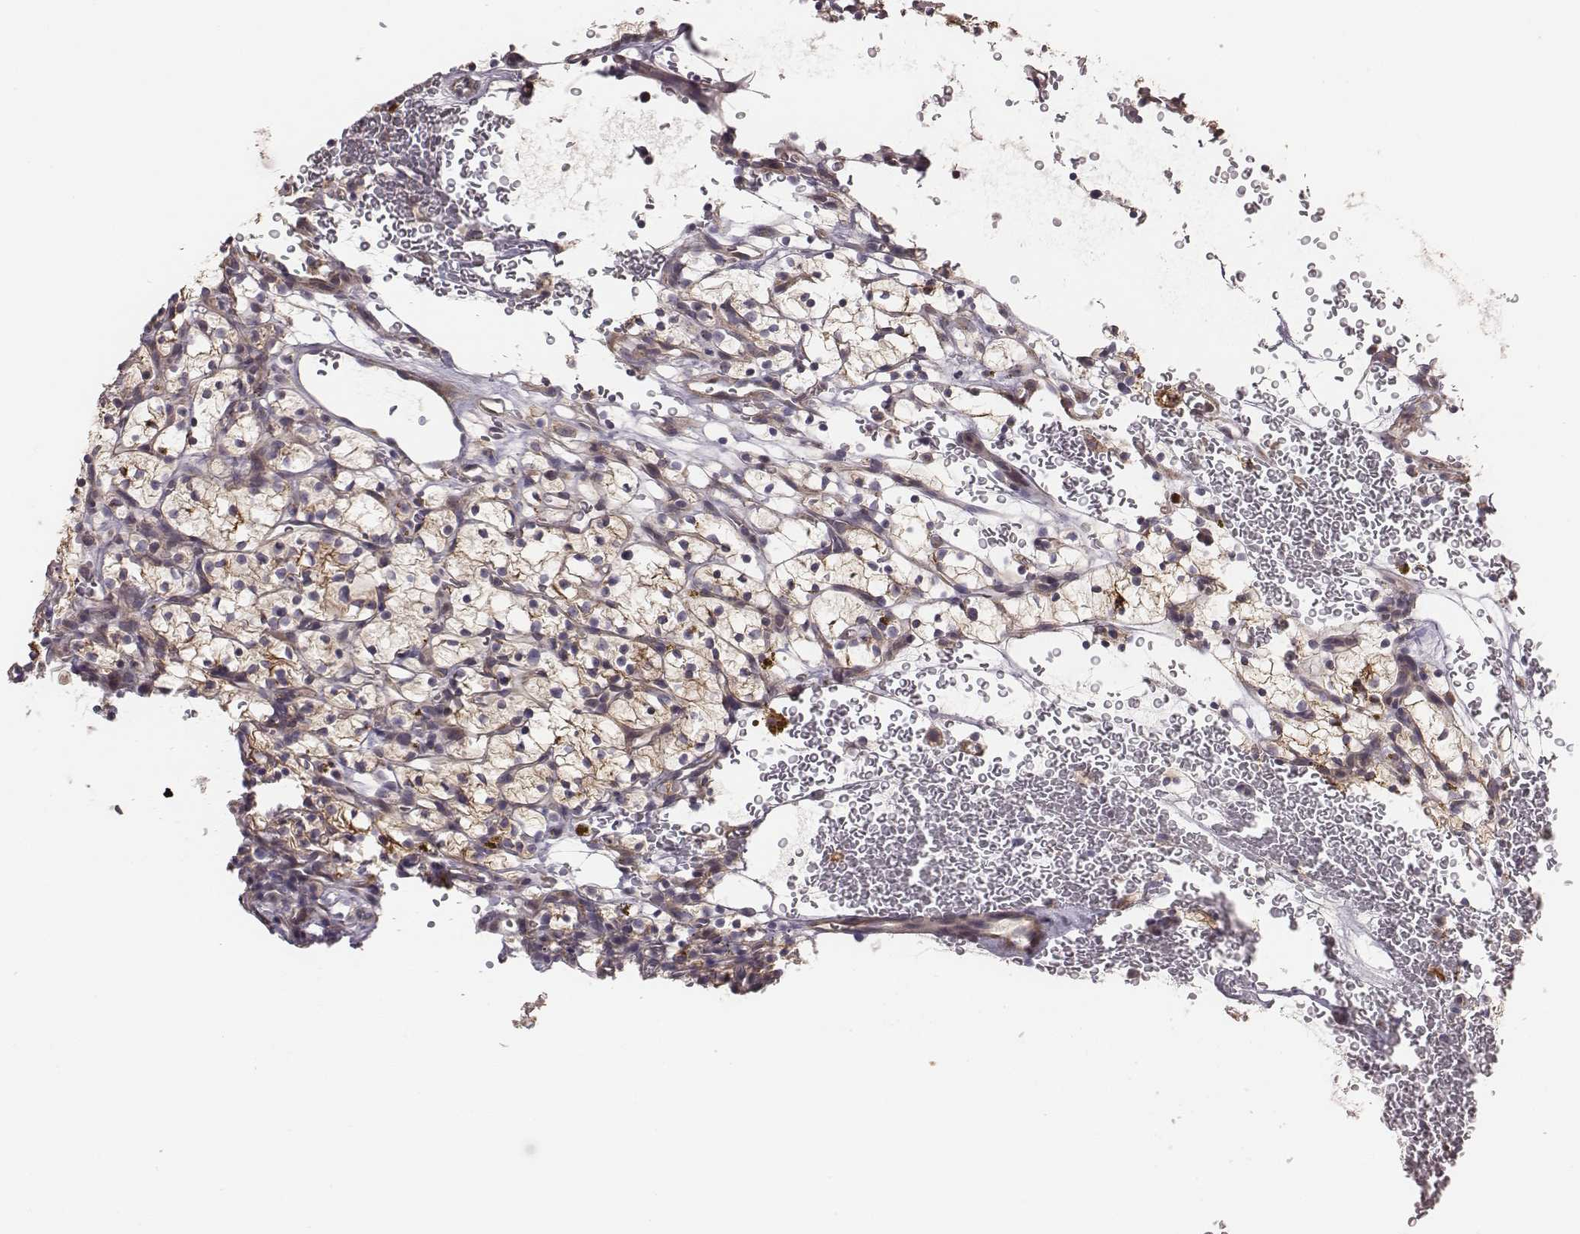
{"staining": {"intensity": "weak", "quantity": ">75%", "location": "cytoplasmic/membranous"}, "tissue": "renal cancer", "cell_type": "Tumor cells", "image_type": "cancer", "snomed": [{"axis": "morphology", "description": "Adenocarcinoma, NOS"}, {"axis": "topography", "description": "Kidney"}], "caption": "Weak cytoplasmic/membranous staining for a protein is appreciated in about >75% of tumor cells of renal cancer (adenocarcinoma) using IHC.", "gene": "HAVCR1", "patient": {"sex": "female", "age": 64}}